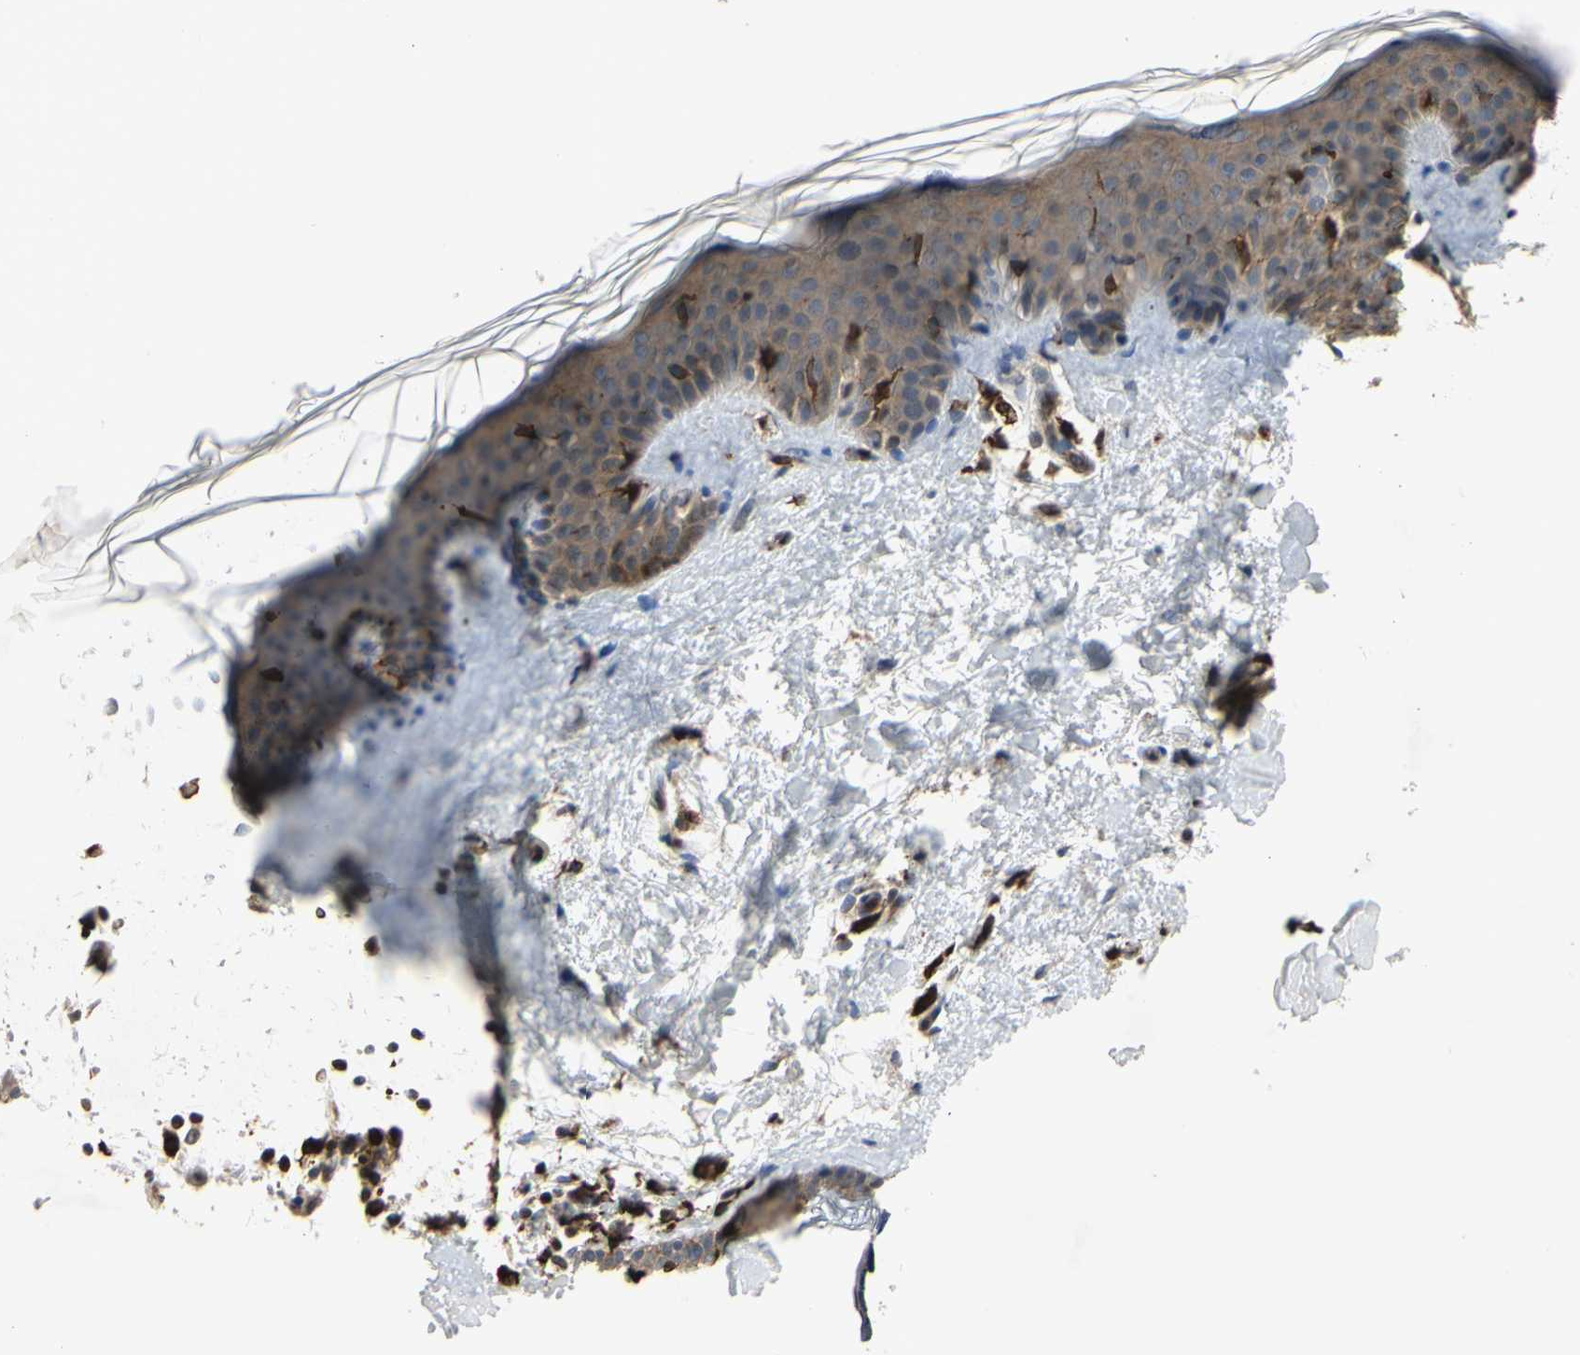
{"staining": {"intensity": "moderate", "quantity": ">75%", "location": "cytoplasmic/membranous"}, "tissue": "skin", "cell_type": "Fibroblasts", "image_type": "normal", "snomed": [{"axis": "morphology", "description": "Normal tissue, NOS"}, {"axis": "topography", "description": "Skin"}], "caption": "A brown stain labels moderate cytoplasmic/membranous expression of a protein in fibroblasts of benign skin.", "gene": "PLXNA2", "patient": {"sex": "male", "age": 67}}